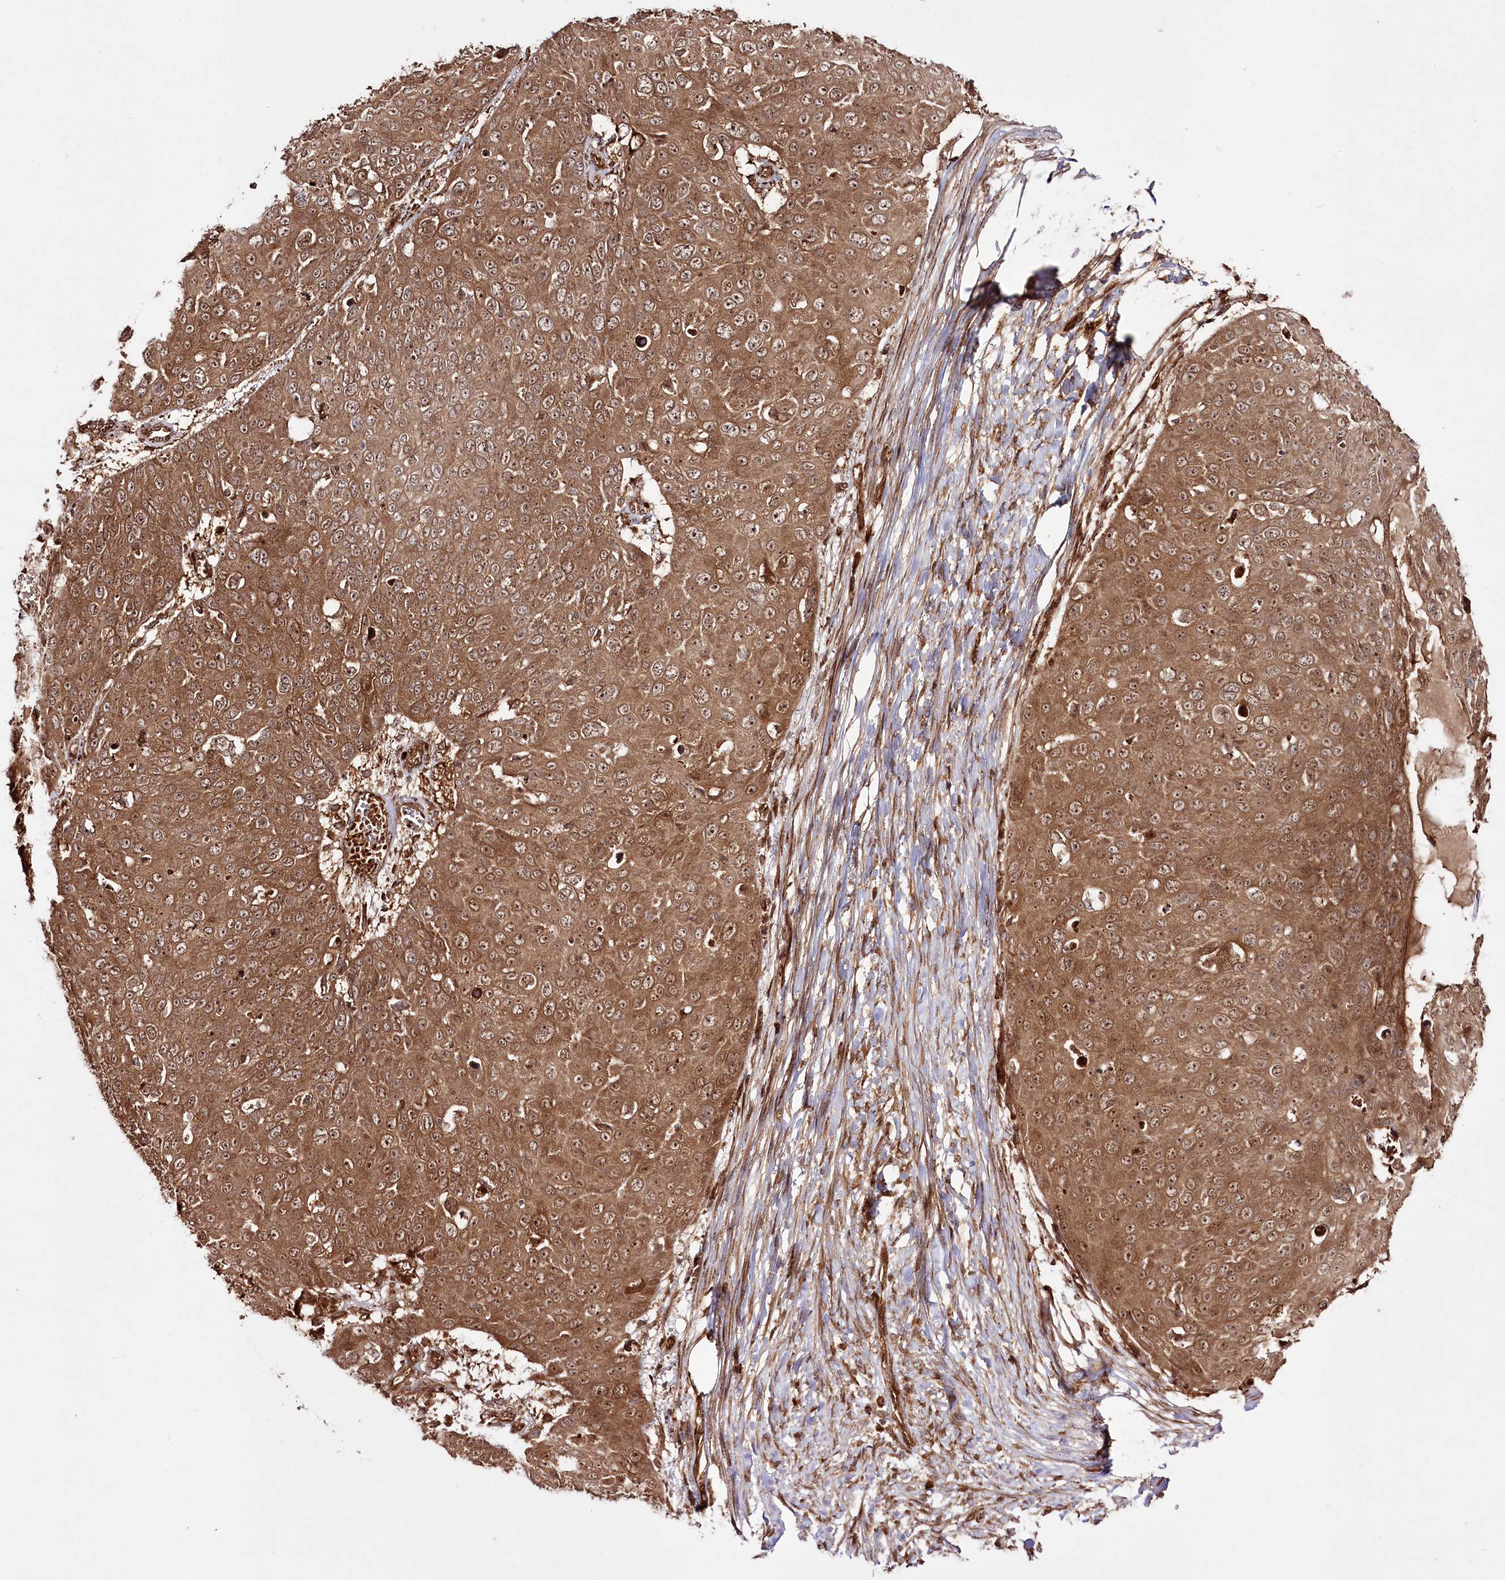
{"staining": {"intensity": "moderate", "quantity": ">75%", "location": "cytoplasmic/membranous"}, "tissue": "skin cancer", "cell_type": "Tumor cells", "image_type": "cancer", "snomed": [{"axis": "morphology", "description": "Squamous cell carcinoma, NOS"}, {"axis": "topography", "description": "Skin"}], "caption": "There is medium levels of moderate cytoplasmic/membranous staining in tumor cells of skin squamous cell carcinoma, as demonstrated by immunohistochemical staining (brown color).", "gene": "REXO2", "patient": {"sex": "male", "age": 71}}